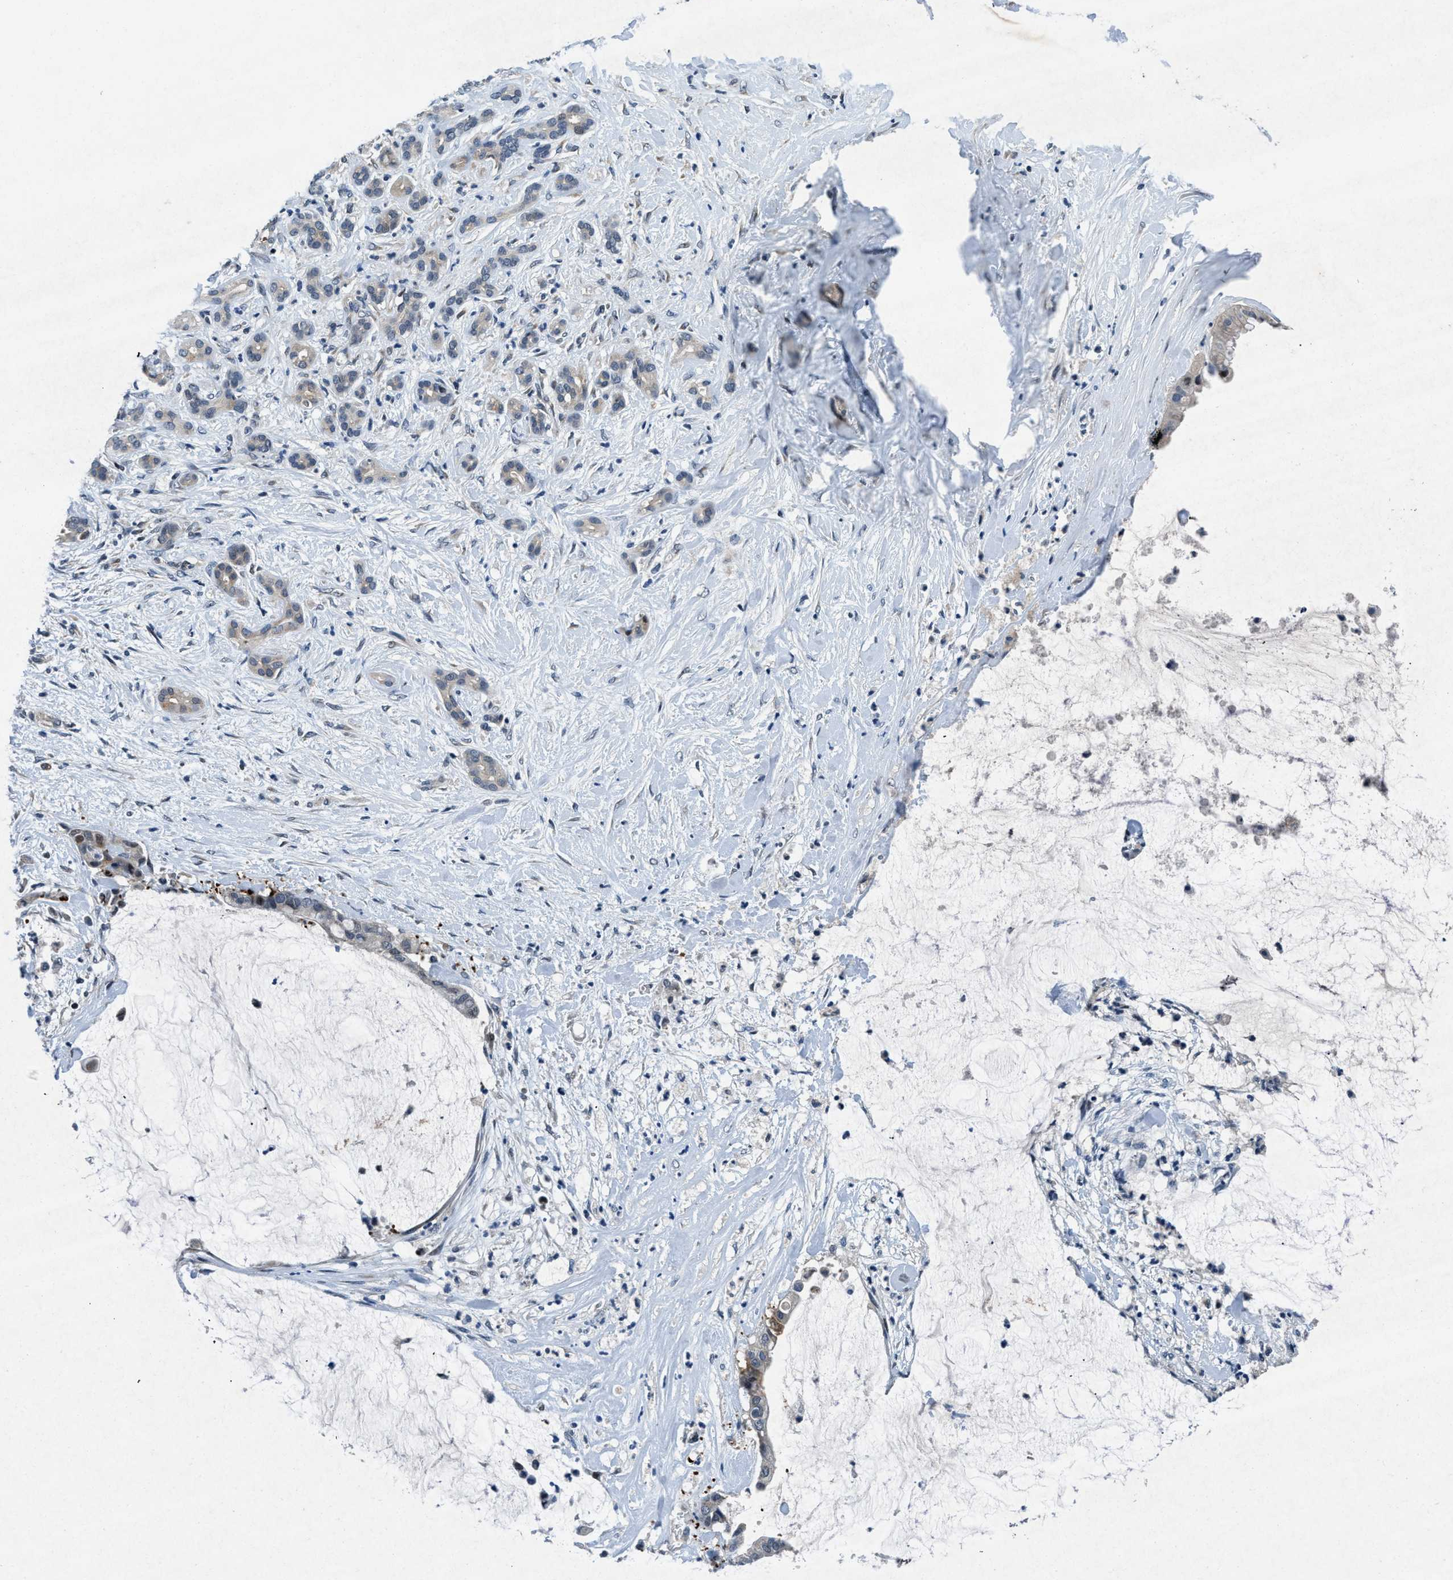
{"staining": {"intensity": "weak", "quantity": "<25%", "location": "cytoplasmic/membranous"}, "tissue": "pancreatic cancer", "cell_type": "Tumor cells", "image_type": "cancer", "snomed": [{"axis": "morphology", "description": "Adenocarcinoma, NOS"}, {"axis": "topography", "description": "Pancreas"}], "caption": "Micrograph shows no significant protein staining in tumor cells of adenocarcinoma (pancreatic). (DAB immunohistochemistry (IHC) visualized using brightfield microscopy, high magnification).", "gene": "PHLDA1", "patient": {"sex": "male", "age": 41}}